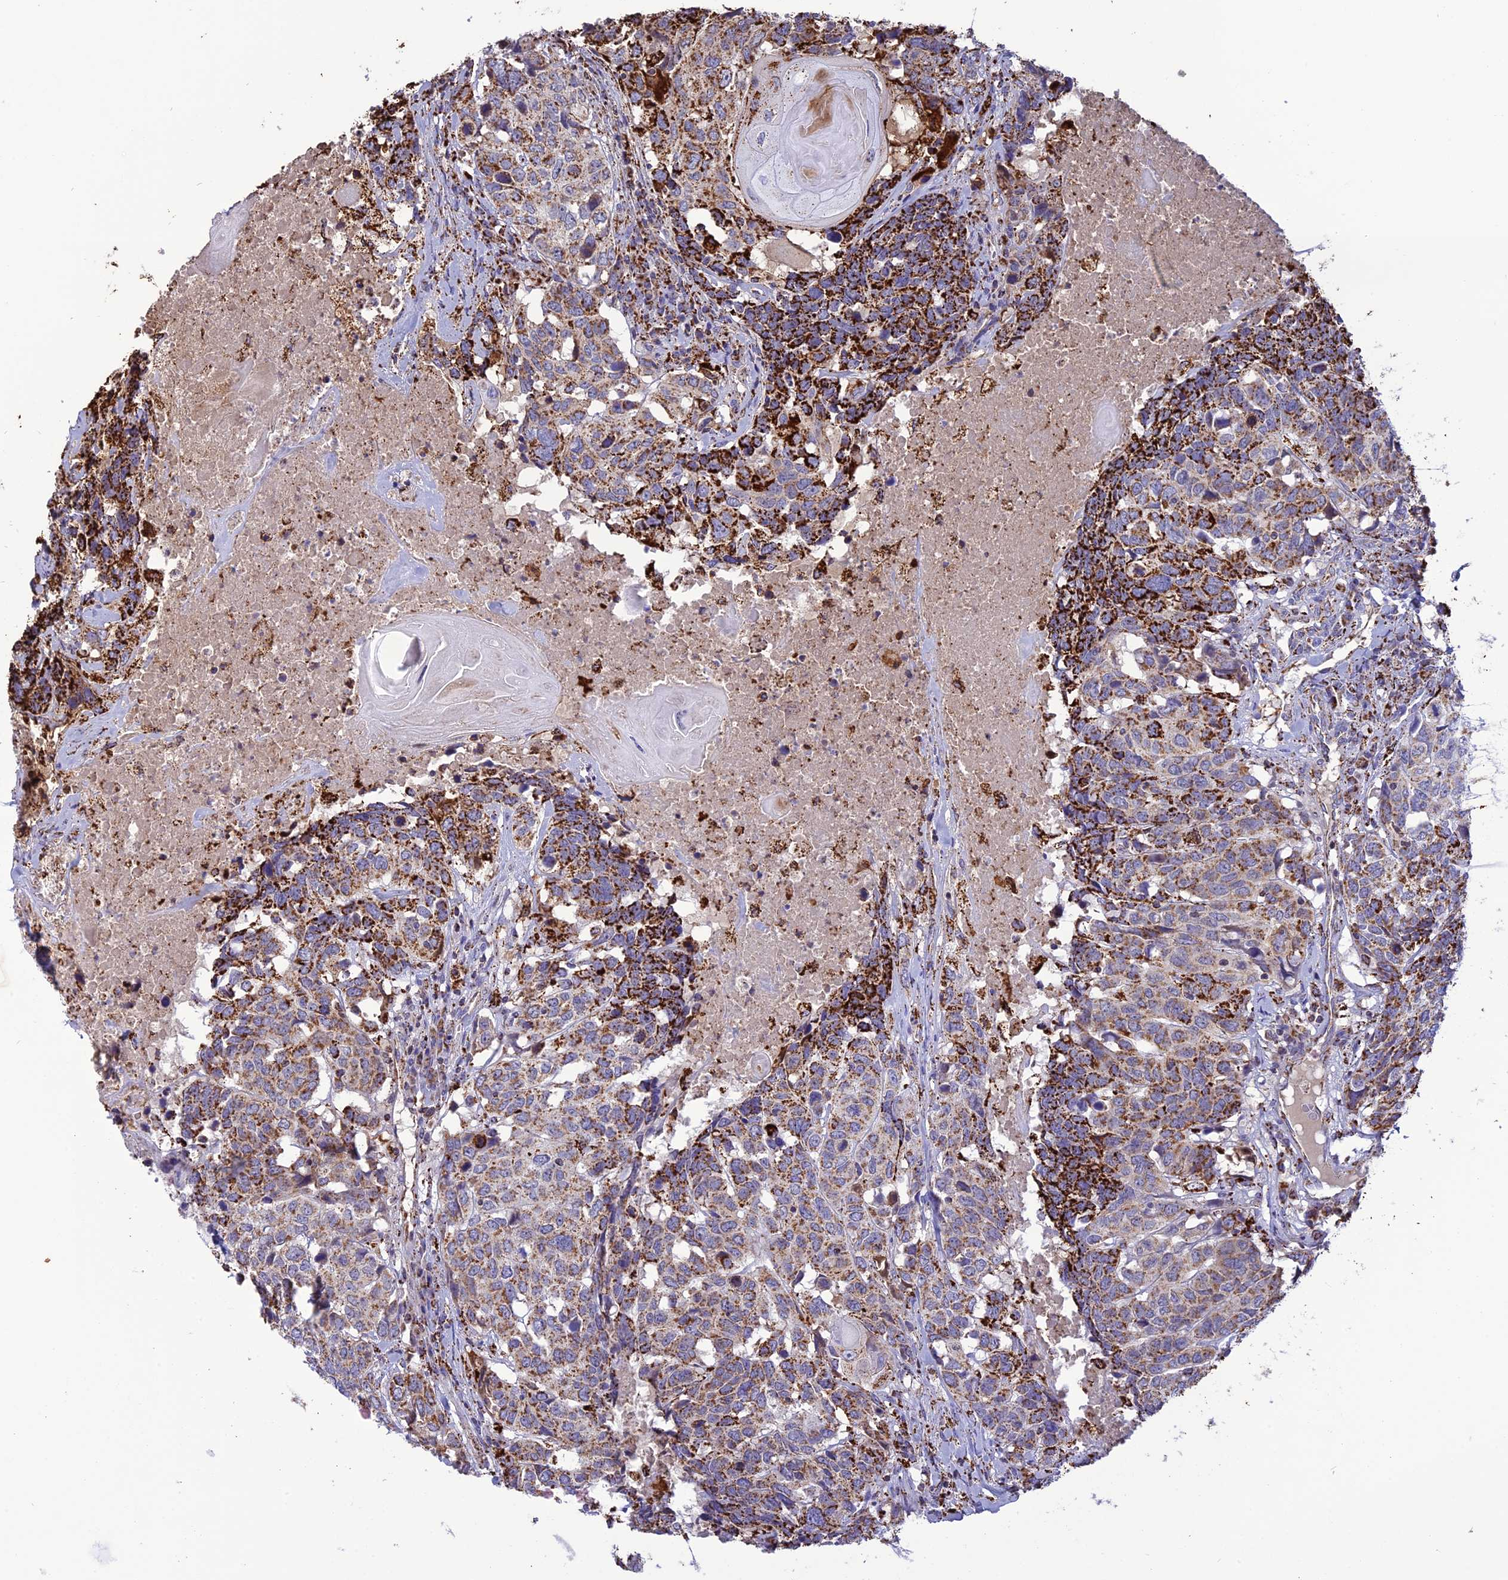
{"staining": {"intensity": "strong", "quantity": "25%-75%", "location": "cytoplasmic/membranous"}, "tissue": "head and neck cancer", "cell_type": "Tumor cells", "image_type": "cancer", "snomed": [{"axis": "morphology", "description": "Squamous cell carcinoma, NOS"}, {"axis": "topography", "description": "Head-Neck"}], "caption": "A high-resolution micrograph shows immunohistochemistry staining of head and neck squamous cell carcinoma, which shows strong cytoplasmic/membranous positivity in about 25%-75% of tumor cells. Nuclei are stained in blue.", "gene": "KCNG1", "patient": {"sex": "male", "age": 66}}